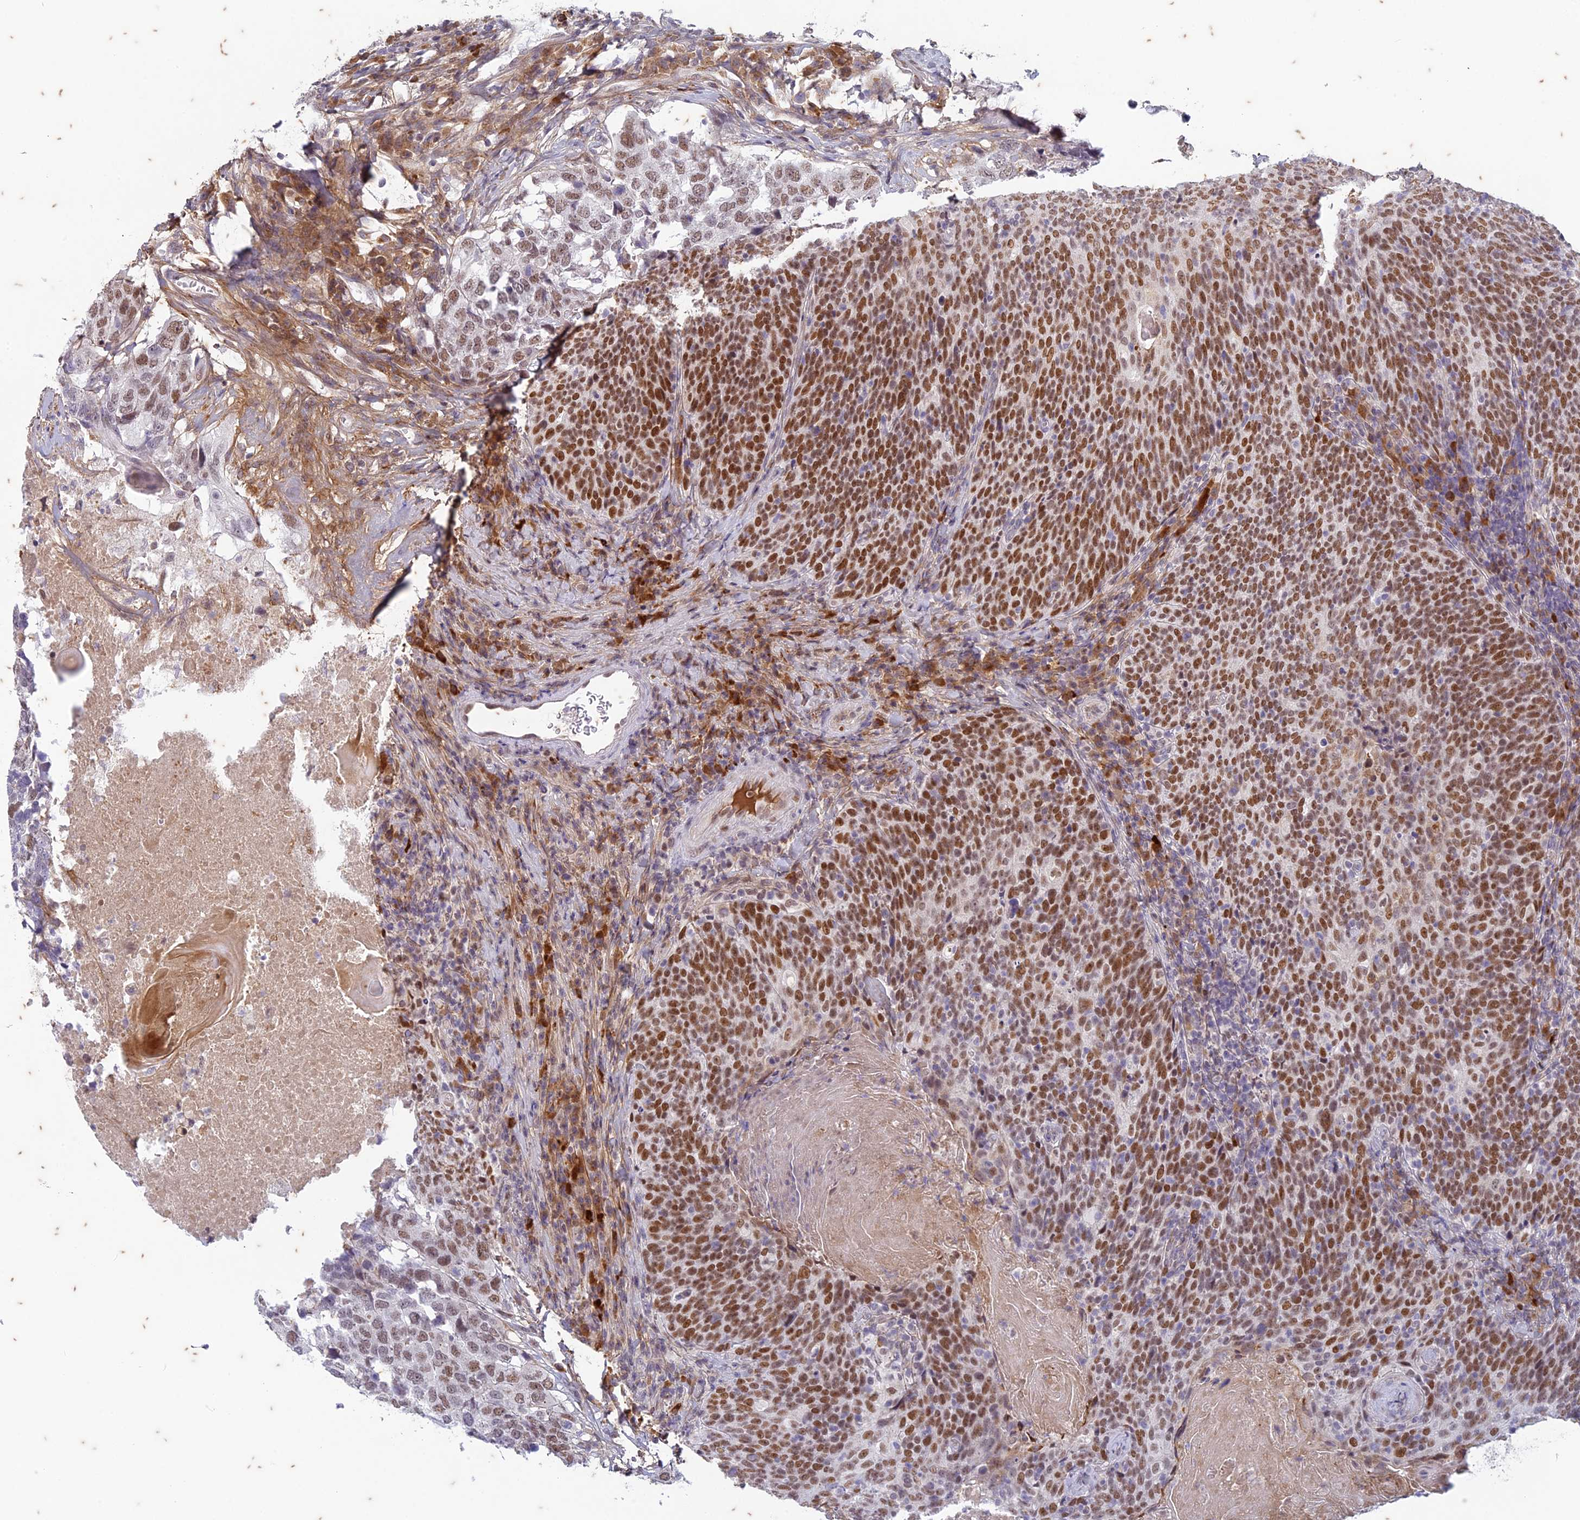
{"staining": {"intensity": "strong", "quantity": ">75%", "location": "nuclear"}, "tissue": "head and neck cancer", "cell_type": "Tumor cells", "image_type": "cancer", "snomed": [{"axis": "morphology", "description": "Squamous cell carcinoma, NOS"}, {"axis": "morphology", "description": "Squamous cell carcinoma, metastatic, NOS"}, {"axis": "topography", "description": "Lymph node"}, {"axis": "topography", "description": "Head-Neck"}], "caption": "Protein staining reveals strong nuclear staining in about >75% of tumor cells in head and neck cancer (squamous cell carcinoma).", "gene": "PABPN1L", "patient": {"sex": "male", "age": 62}}